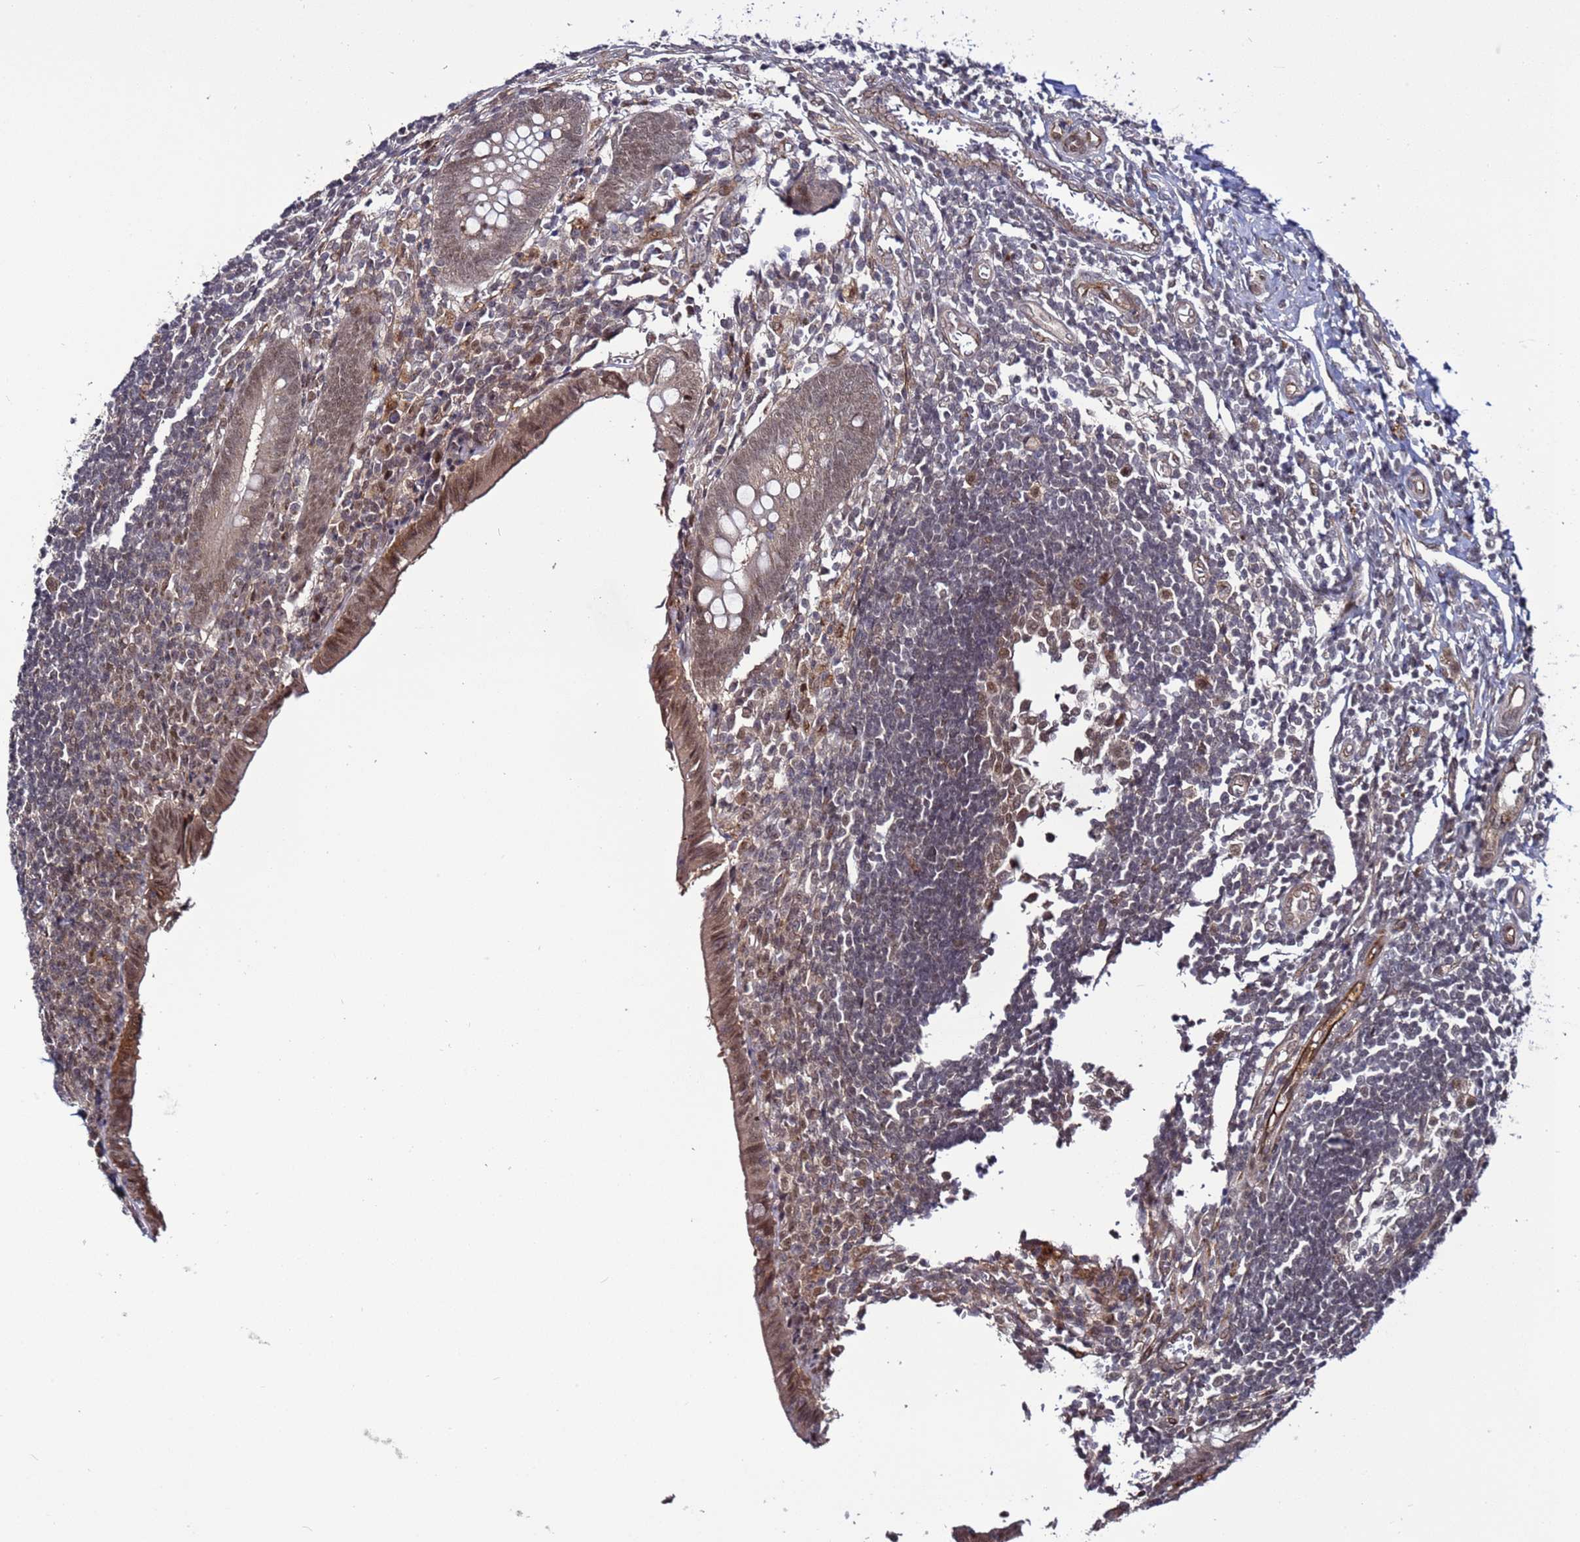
{"staining": {"intensity": "weak", "quantity": "25%-75%", "location": "nuclear"}, "tissue": "appendix", "cell_type": "Glandular cells", "image_type": "normal", "snomed": [{"axis": "morphology", "description": "Normal tissue, NOS"}, {"axis": "topography", "description": "Appendix"}], "caption": "Protein expression by immunohistochemistry demonstrates weak nuclear staining in approximately 25%-75% of glandular cells in normal appendix. (Stains: DAB in brown, nuclei in blue, Microscopy: brightfield microscopy at high magnification).", "gene": "POLR2D", "patient": {"sex": "female", "age": 17}}